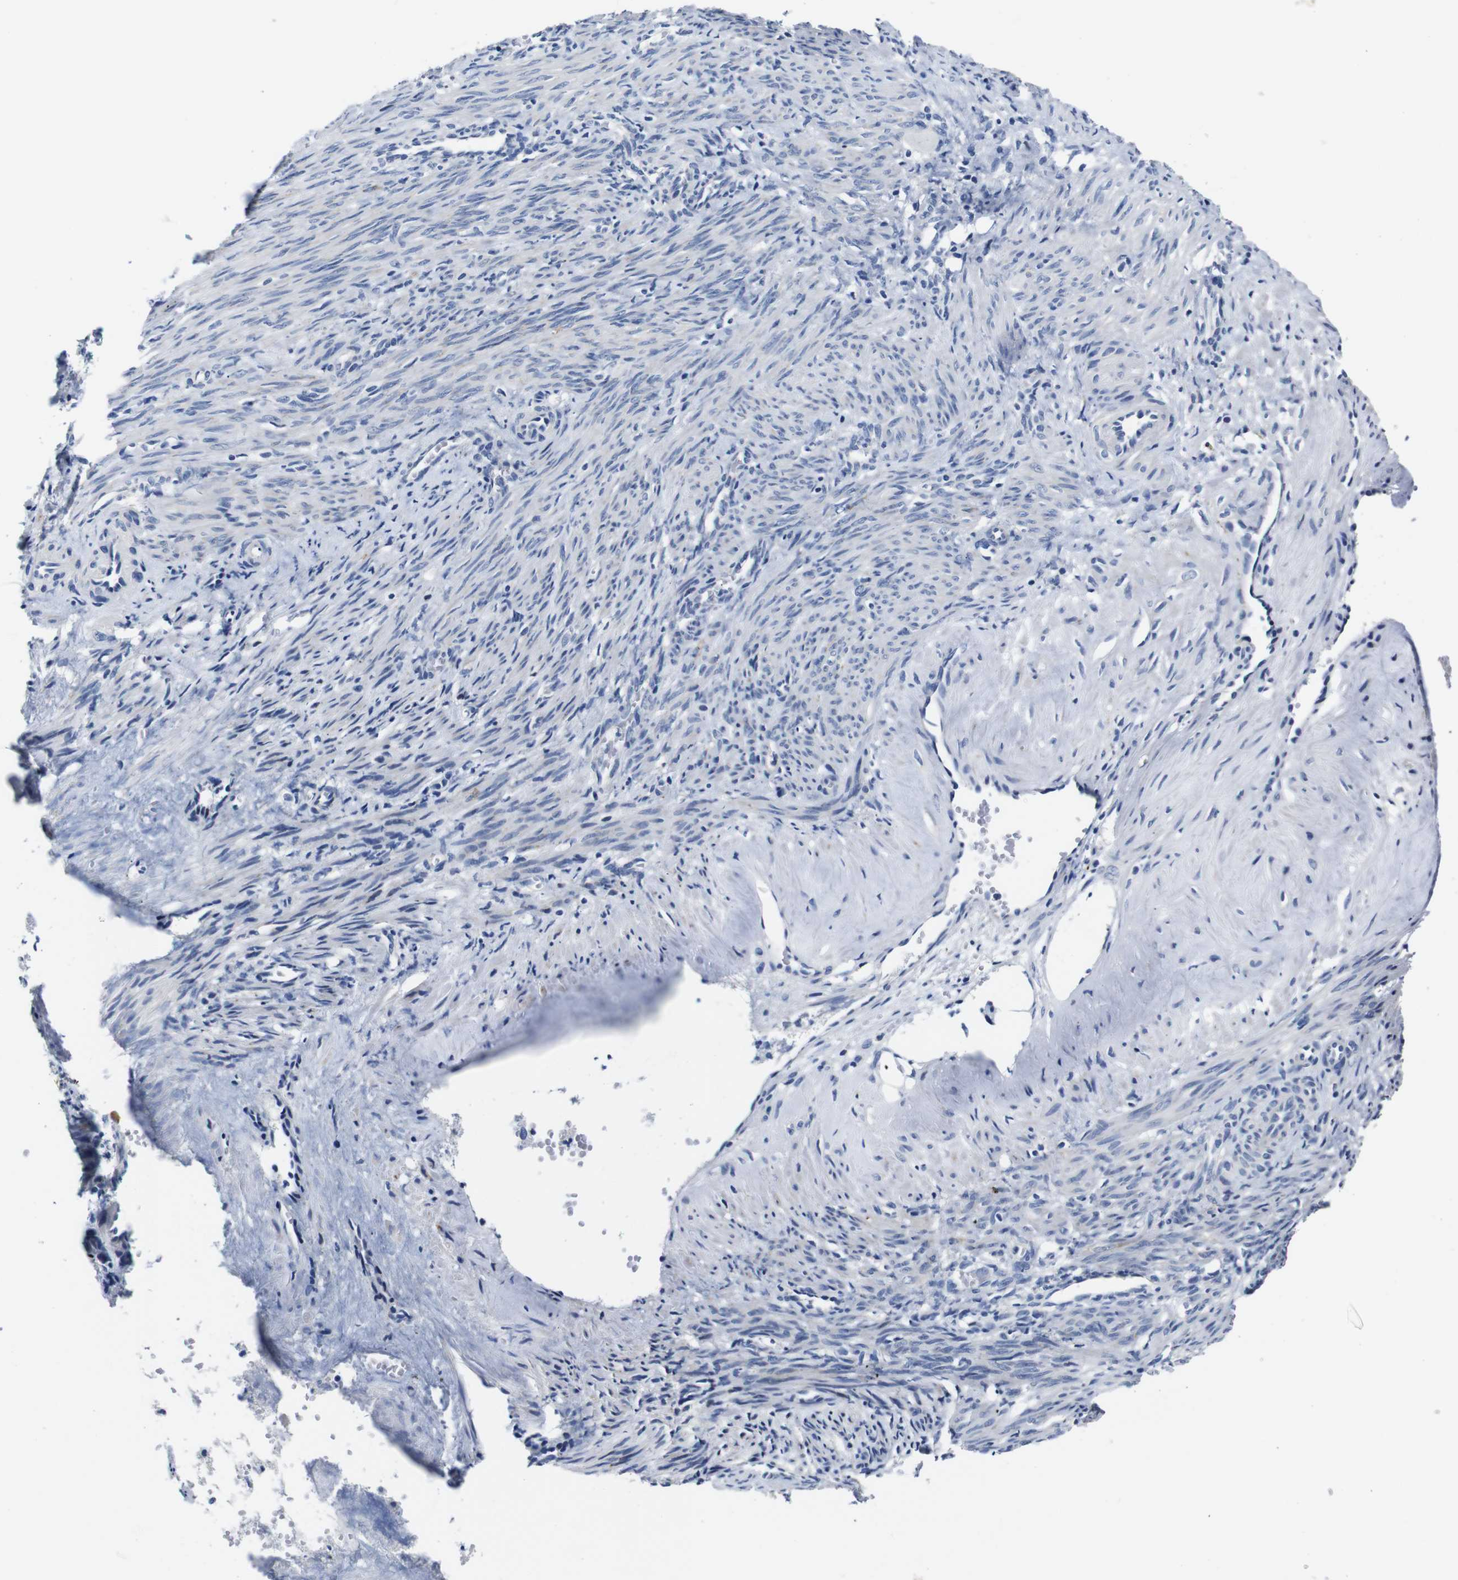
{"staining": {"intensity": "negative", "quantity": "none", "location": "none"}, "tissue": "smooth muscle", "cell_type": "Smooth muscle cells", "image_type": "normal", "snomed": [{"axis": "morphology", "description": "Normal tissue, NOS"}, {"axis": "topography", "description": "Endometrium"}], "caption": "DAB immunohistochemical staining of normal smooth muscle shows no significant staining in smooth muscle cells.", "gene": "SNX19", "patient": {"sex": "female", "age": 33}}